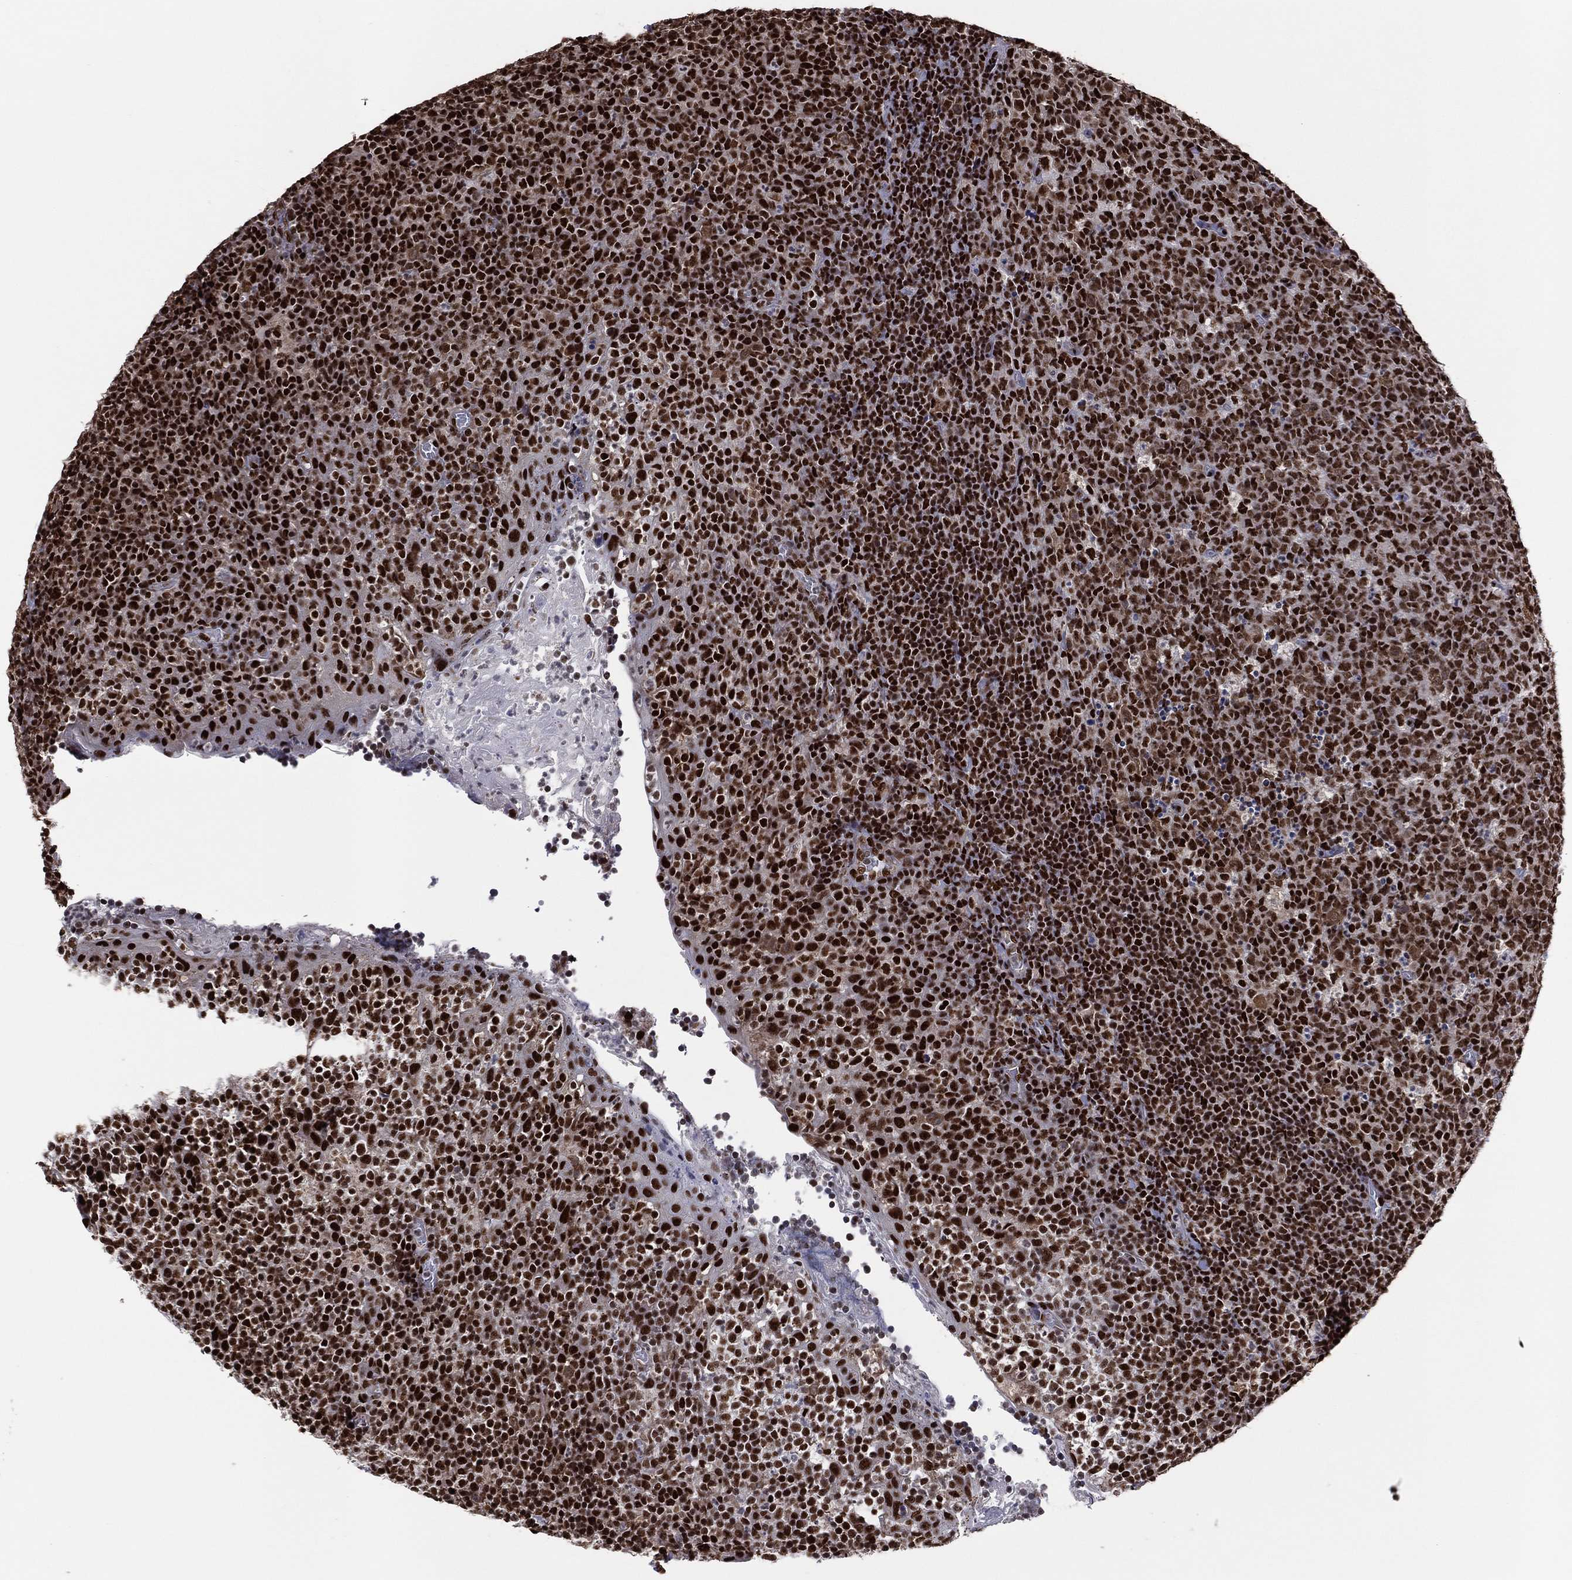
{"staining": {"intensity": "strong", "quantity": ">75%", "location": "nuclear"}, "tissue": "tonsil", "cell_type": "Germinal center cells", "image_type": "normal", "snomed": [{"axis": "morphology", "description": "Normal tissue, NOS"}, {"axis": "topography", "description": "Tonsil"}], "caption": "Protein analysis of benign tonsil exhibits strong nuclear staining in about >75% of germinal center cells.", "gene": "TP53BP1", "patient": {"sex": "female", "age": 5}}